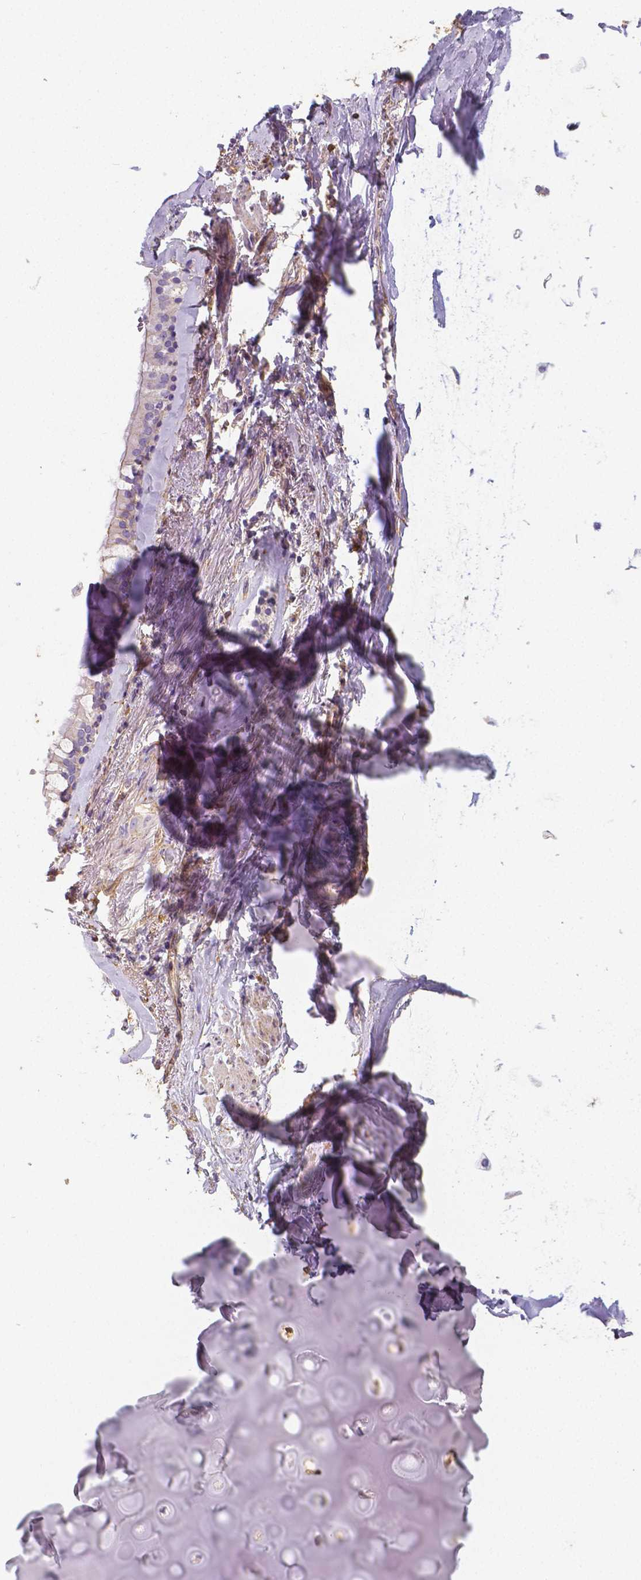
{"staining": {"intensity": "moderate", "quantity": "<25%", "location": "nuclear"}, "tissue": "soft tissue", "cell_type": "Chondrocytes", "image_type": "normal", "snomed": [{"axis": "morphology", "description": "Normal tissue, NOS"}, {"axis": "topography", "description": "Cartilage tissue"}, {"axis": "topography", "description": "Bronchus"}, {"axis": "topography", "description": "Peripheral nerve tissue"}], "caption": "This micrograph shows IHC staining of normal human soft tissue, with low moderate nuclear staining in about <25% of chondrocytes.", "gene": "CRMP1", "patient": {"sex": "male", "age": 67}}